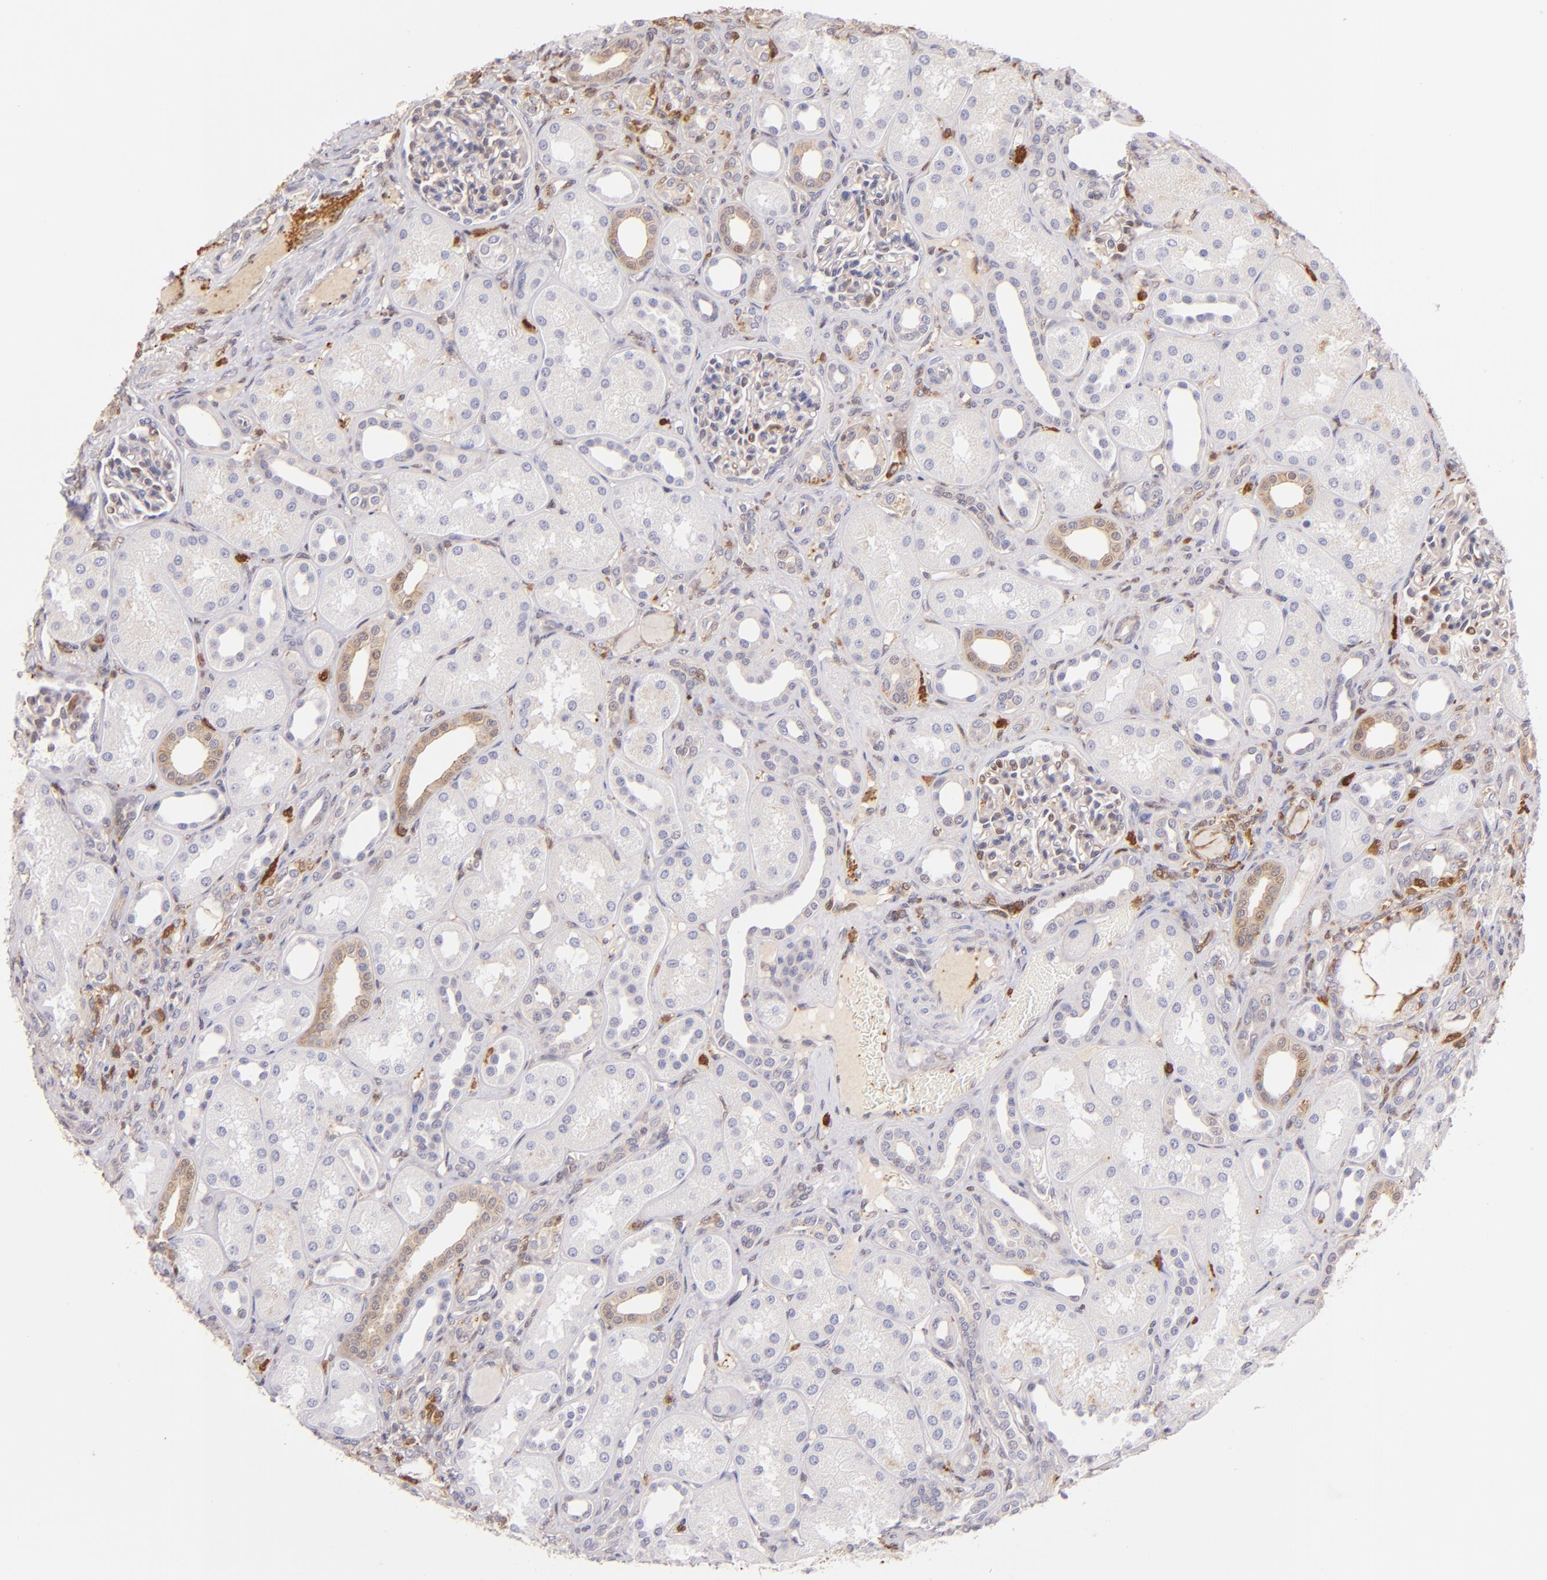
{"staining": {"intensity": "moderate", "quantity": "25%-75%", "location": "cytoplasmic/membranous"}, "tissue": "kidney", "cell_type": "Cells in glomeruli", "image_type": "normal", "snomed": [{"axis": "morphology", "description": "Normal tissue, NOS"}, {"axis": "topography", "description": "Kidney"}], "caption": "Normal kidney reveals moderate cytoplasmic/membranous expression in approximately 25%-75% of cells in glomeruli The staining was performed using DAB (3,3'-diaminobenzidine) to visualize the protein expression in brown, while the nuclei were stained in blue with hematoxylin (Magnification: 20x)..", "gene": "BTK", "patient": {"sex": "male", "age": 7}}